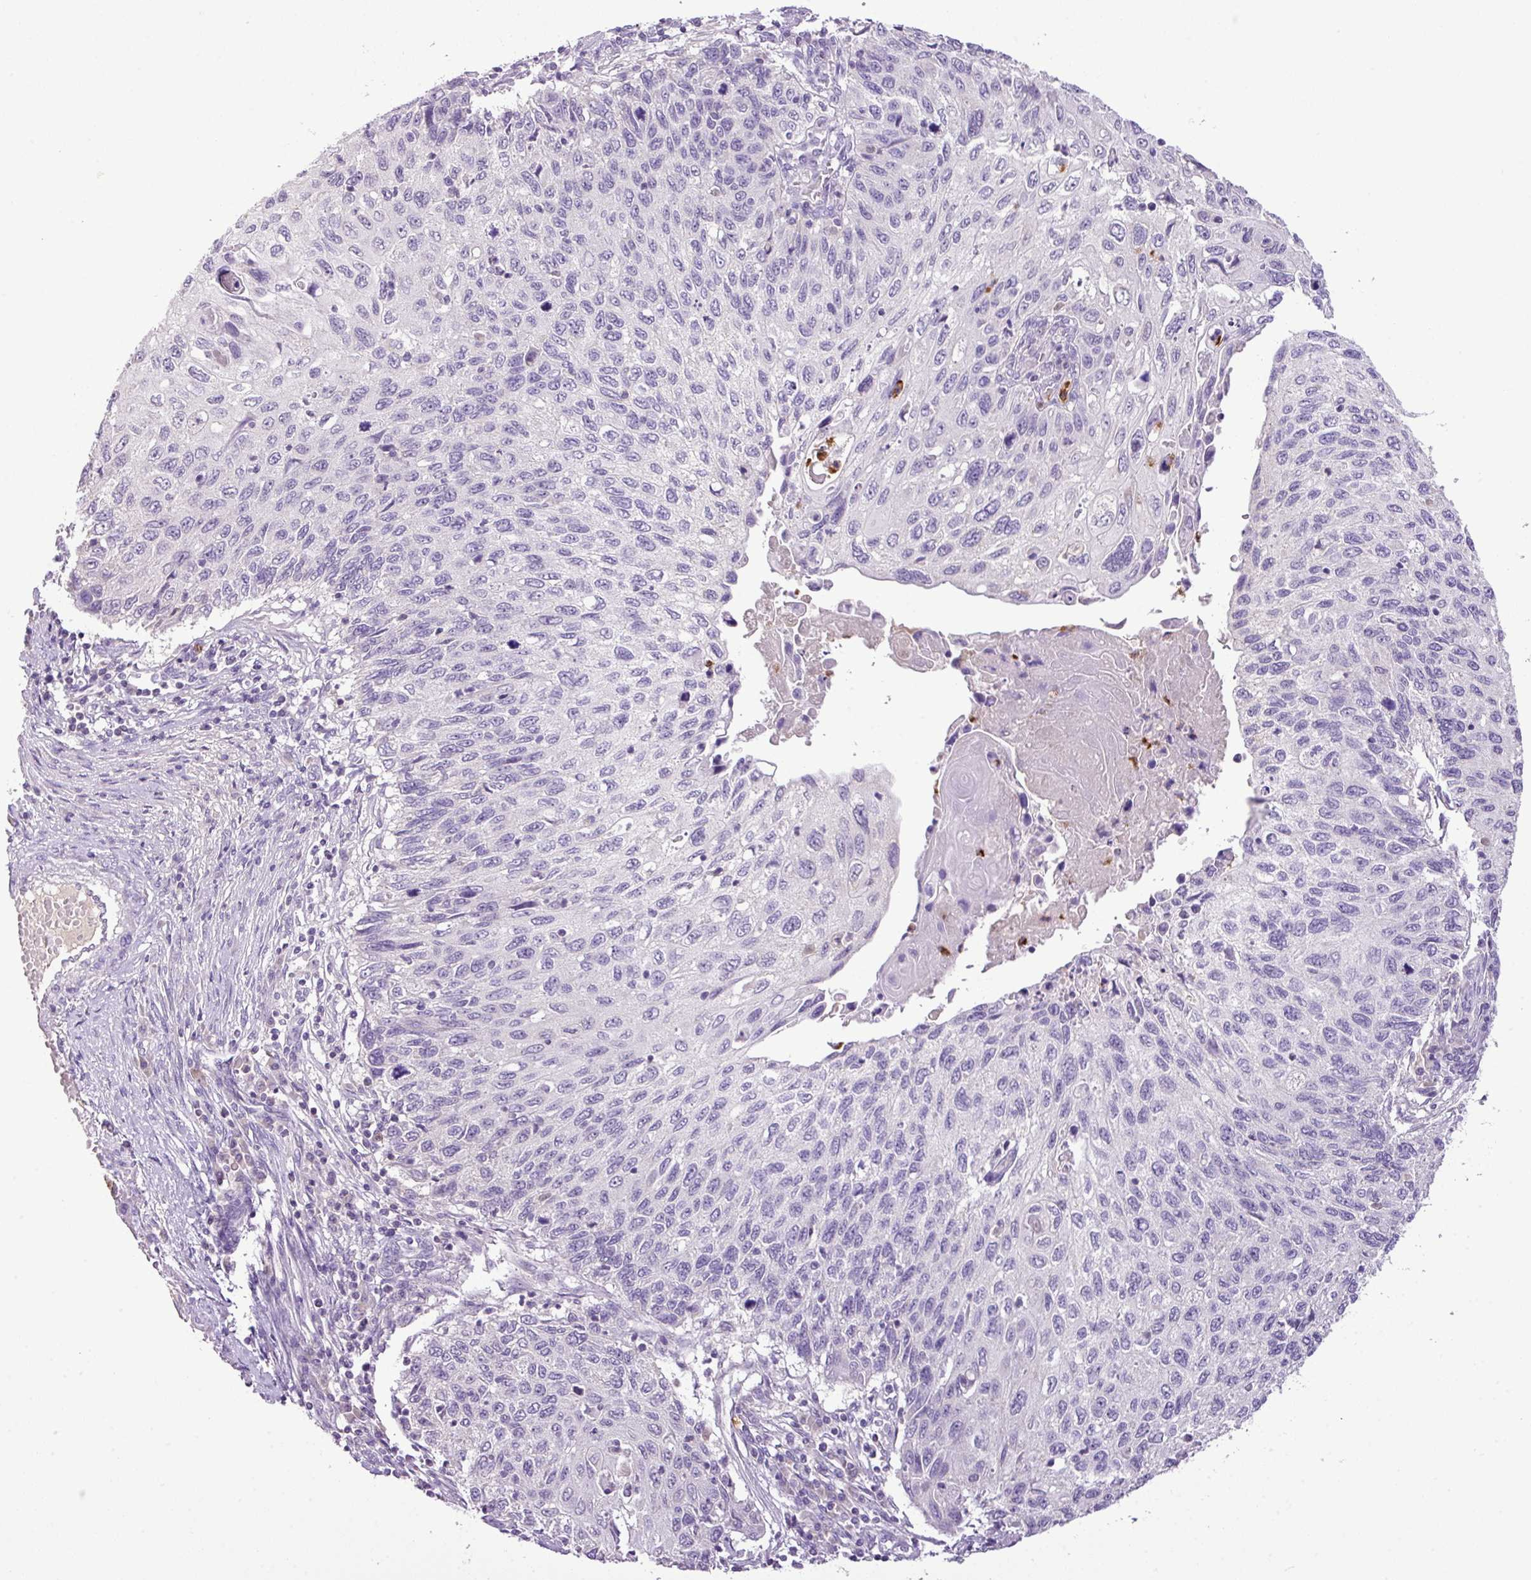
{"staining": {"intensity": "negative", "quantity": "none", "location": "none"}, "tissue": "cervical cancer", "cell_type": "Tumor cells", "image_type": "cancer", "snomed": [{"axis": "morphology", "description": "Squamous cell carcinoma, NOS"}, {"axis": "topography", "description": "Cervix"}], "caption": "High power microscopy histopathology image of an IHC photomicrograph of squamous cell carcinoma (cervical), revealing no significant expression in tumor cells.", "gene": "HTR3E", "patient": {"sex": "female", "age": 70}}